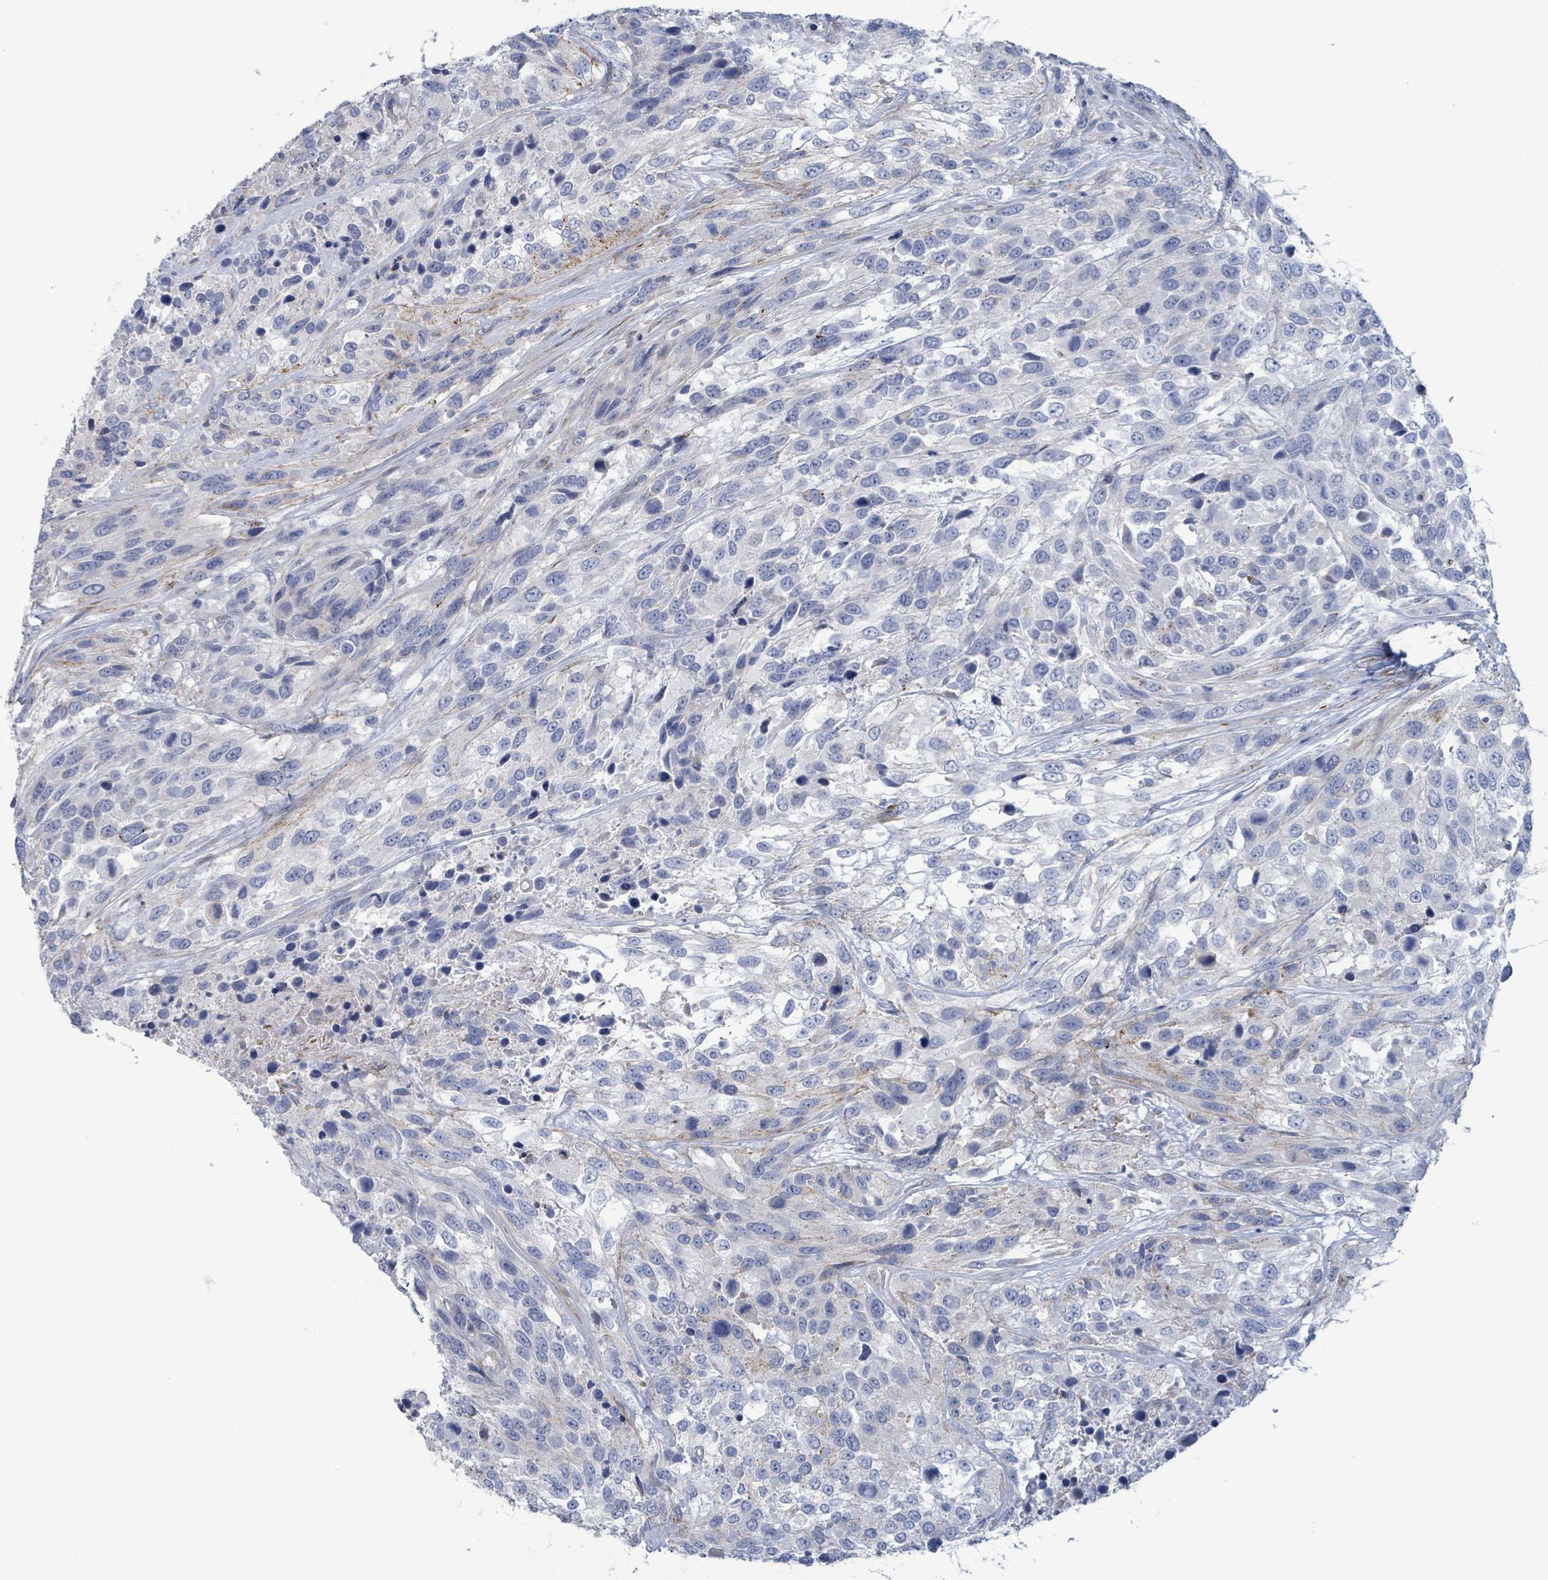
{"staining": {"intensity": "negative", "quantity": "none", "location": "none"}, "tissue": "urothelial cancer", "cell_type": "Tumor cells", "image_type": "cancer", "snomed": [{"axis": "morphology", "description": "Urothelial carcinoma, High grade"}, {"axis": "topography", "description": "Urinary bladder"}], "caption": "Urothelial cancer was stained to show a protein in brown. There is no significant staining in tumor cells.", "gene": "PKLR", "patient": {"sex": "female", "age": 70}}